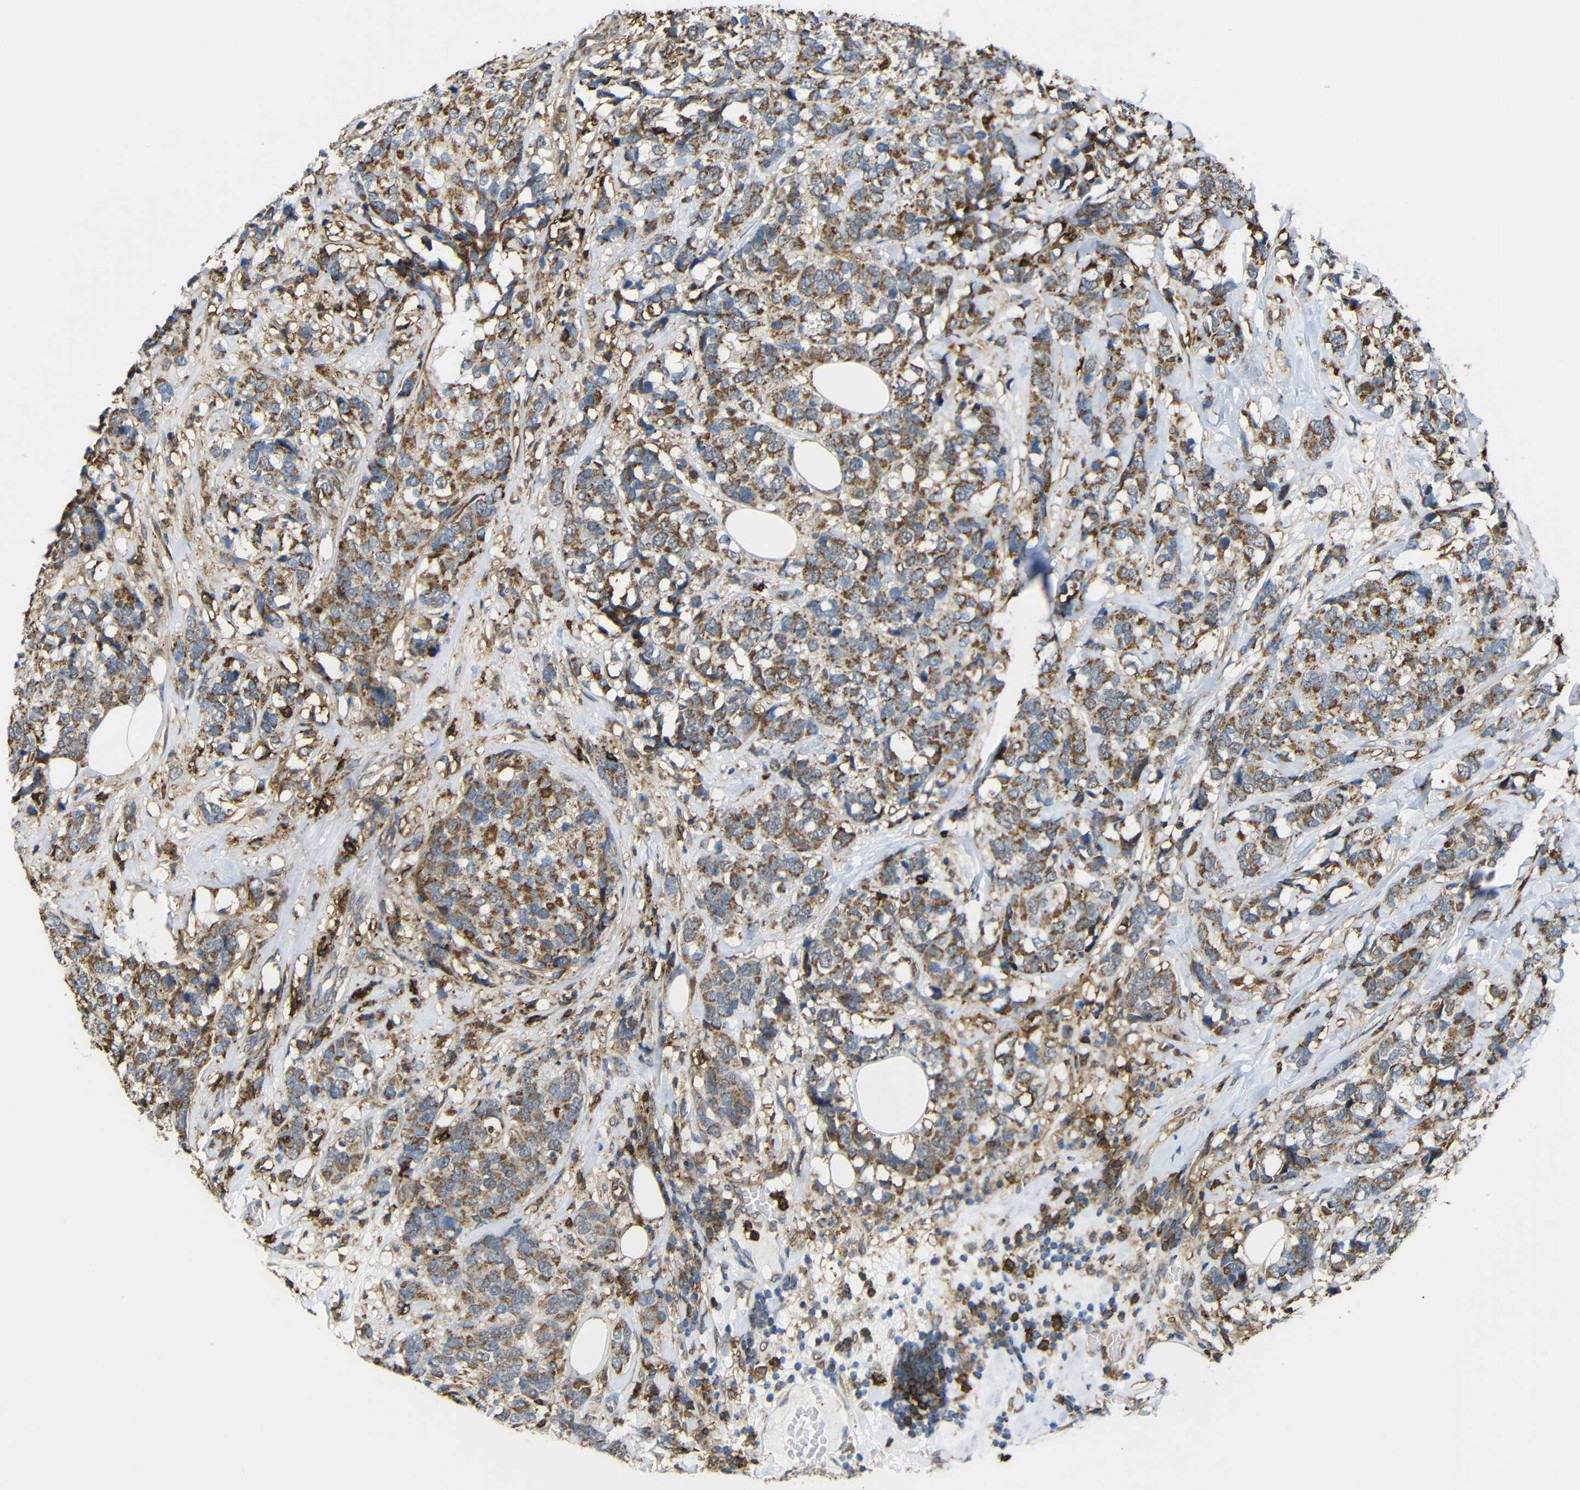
{"staining": {"intensity": "moderate", "quantity": ">75%", "location": "cytoplasmic/membranous"}, "tissue": "breast cancer", "cell_type": "Tumor cells", "image_type": "cancer", "snomed": [{"axis": "morphology", "description": "Lobular carcinoma"}, {"axis": "topography", "description": "Breast"}], "caption": "The micrograph exhibits a brown stain indicating the presence of a protein in the cytoplasmic/membranous of tumor cells in breast cancer.", "gene": "C1GALT1", "patient": {"sex": "female", "age": 59}}